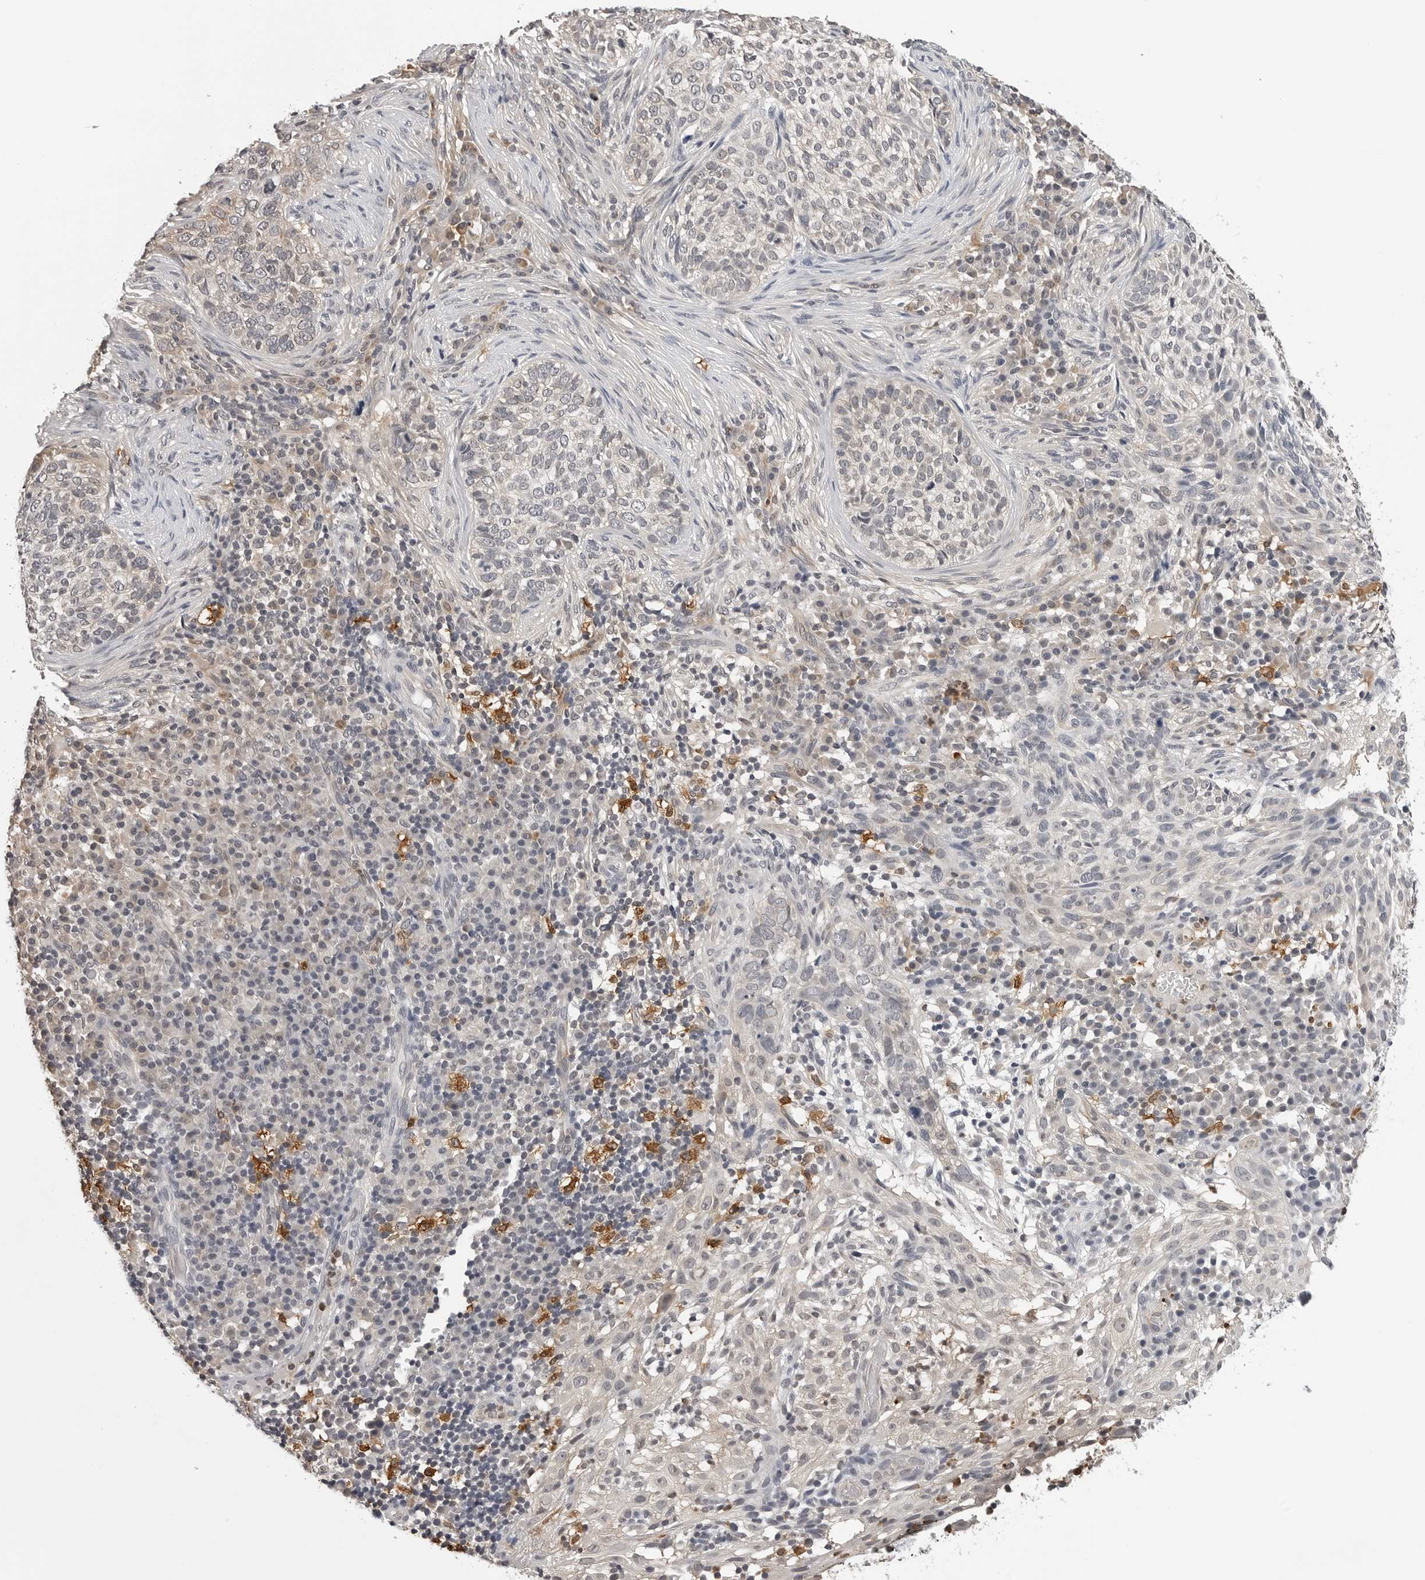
{"staining": {"intensity": "negative", "quantity": "none", "location": "none"}, "tissue": "skin cancer", "cell_type": "Tumor cells", "image_type": "cancer", "snomed": [{"axis": "morphology", "description": "Basal cell carcinoma"}, {"axis": "topography", "description": "Skin"}], "caption": "Tumor cells are negative for protein expression in human skin cancer. The staining was performed using DAB to visualize the protein expression in brown, while the nuclei were stained in blue with hematoxylin (Magnification: 20x).", "gene": "TRMT13", "patient": {"sex": "female", "age": 64}}